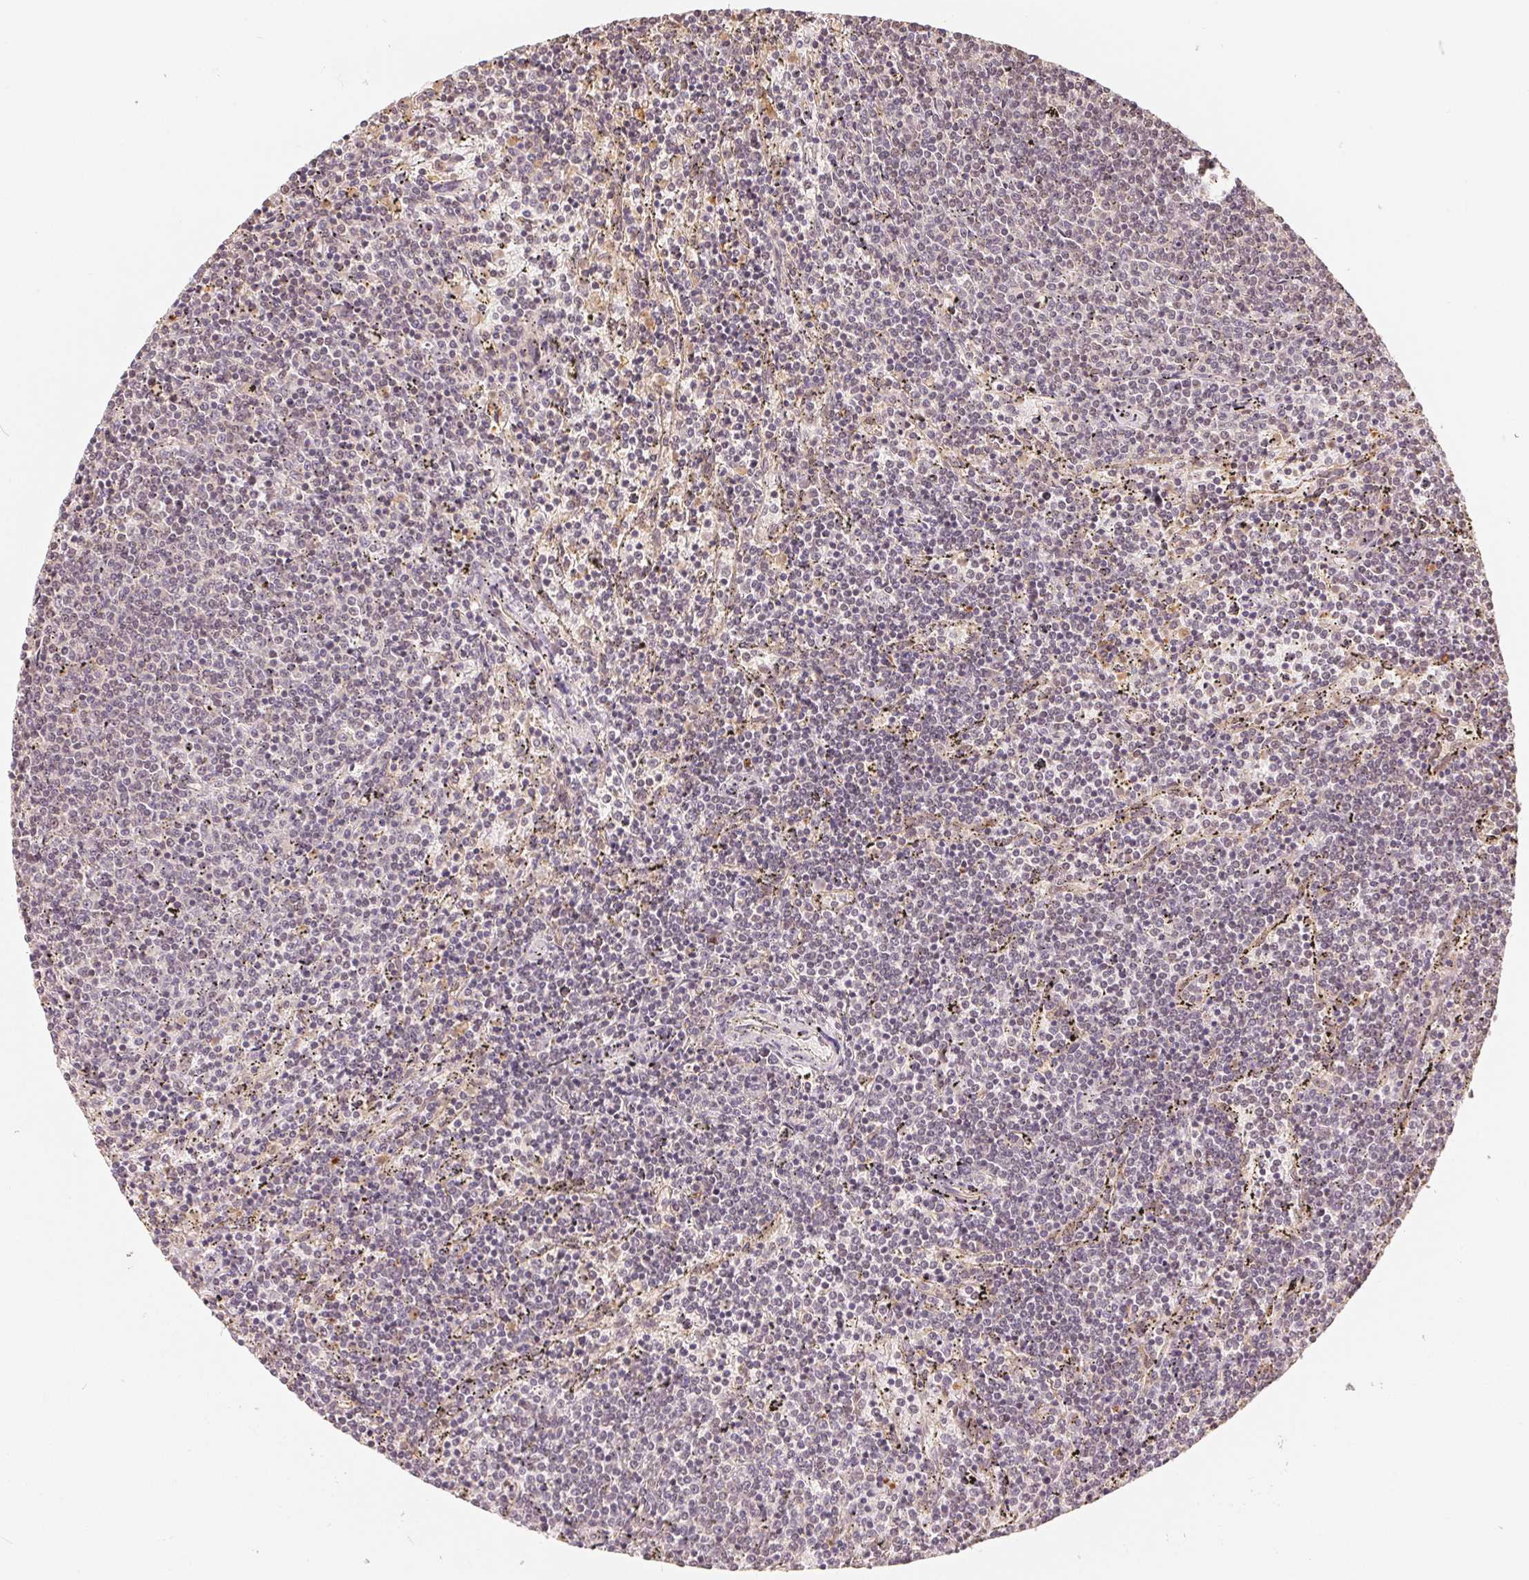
{"staining": {"intensity": "negative", "quantity": "none", "location": "none"}, "tissue": "lymphoma", "cell_type": "Tumor cells", "image_type": "cancer", "snomed": [{"axis": "morphology", "description": "Malignant lymphoma, non-Hodgkin's type, Low grade"}, {"axis": "topography", "description": "Spleen"}], "caption": "Tumor cells are negative for brown protein staining in lymphoma. (Stains: DAB (3,3'-diaminobenzidine) immunohistochemistry (IHC) with hematoxylin counter stain, Microscopy: brightfield microscopy at high magnification).", "gene": "GUSB", "patient": {"sex": "female", "age": 50}}